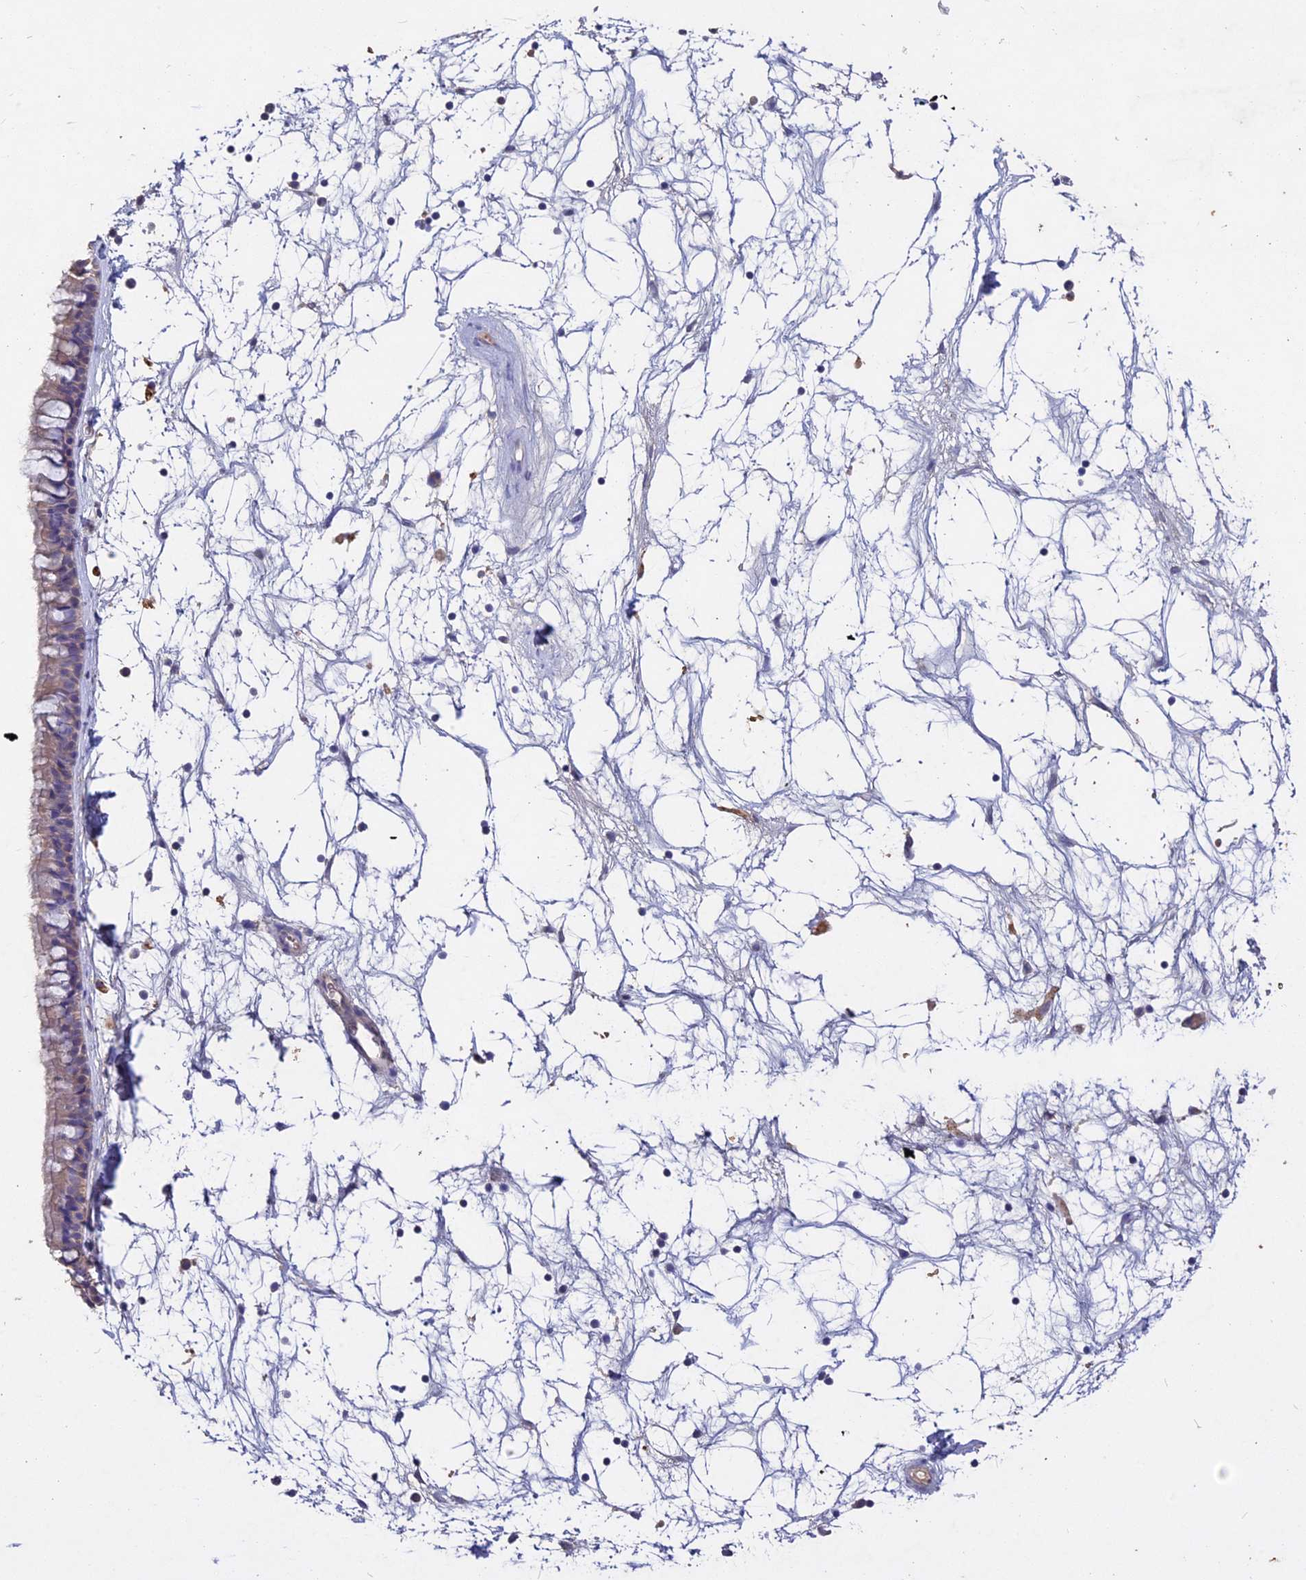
{"staining": {"intensity": "weak", "quantity": "25%-75%", "location": "cytoplasmic/membranous"}, "tissue": "nasopharynx", "cell_type": "Respiratory epithelial cells", "image_type": "normal", "snomed": [{"axis": "morphology", "description": "Normal tissue, NOS"}, {"axis": "topography", "description": "Nasopharynx"}], "caption": "IHC image of unremarkable nasopharynx: nasopharynx stained using immunohistochemistry shows low levels of weak protein expression localized specifically in the cytoplasmic/membranous of respiratory epithelial cells, appearing as a cytoplasmic/membranous brown color.", "gene": "SLC26A4", "patient": {"sex": "male", "age": 64}}